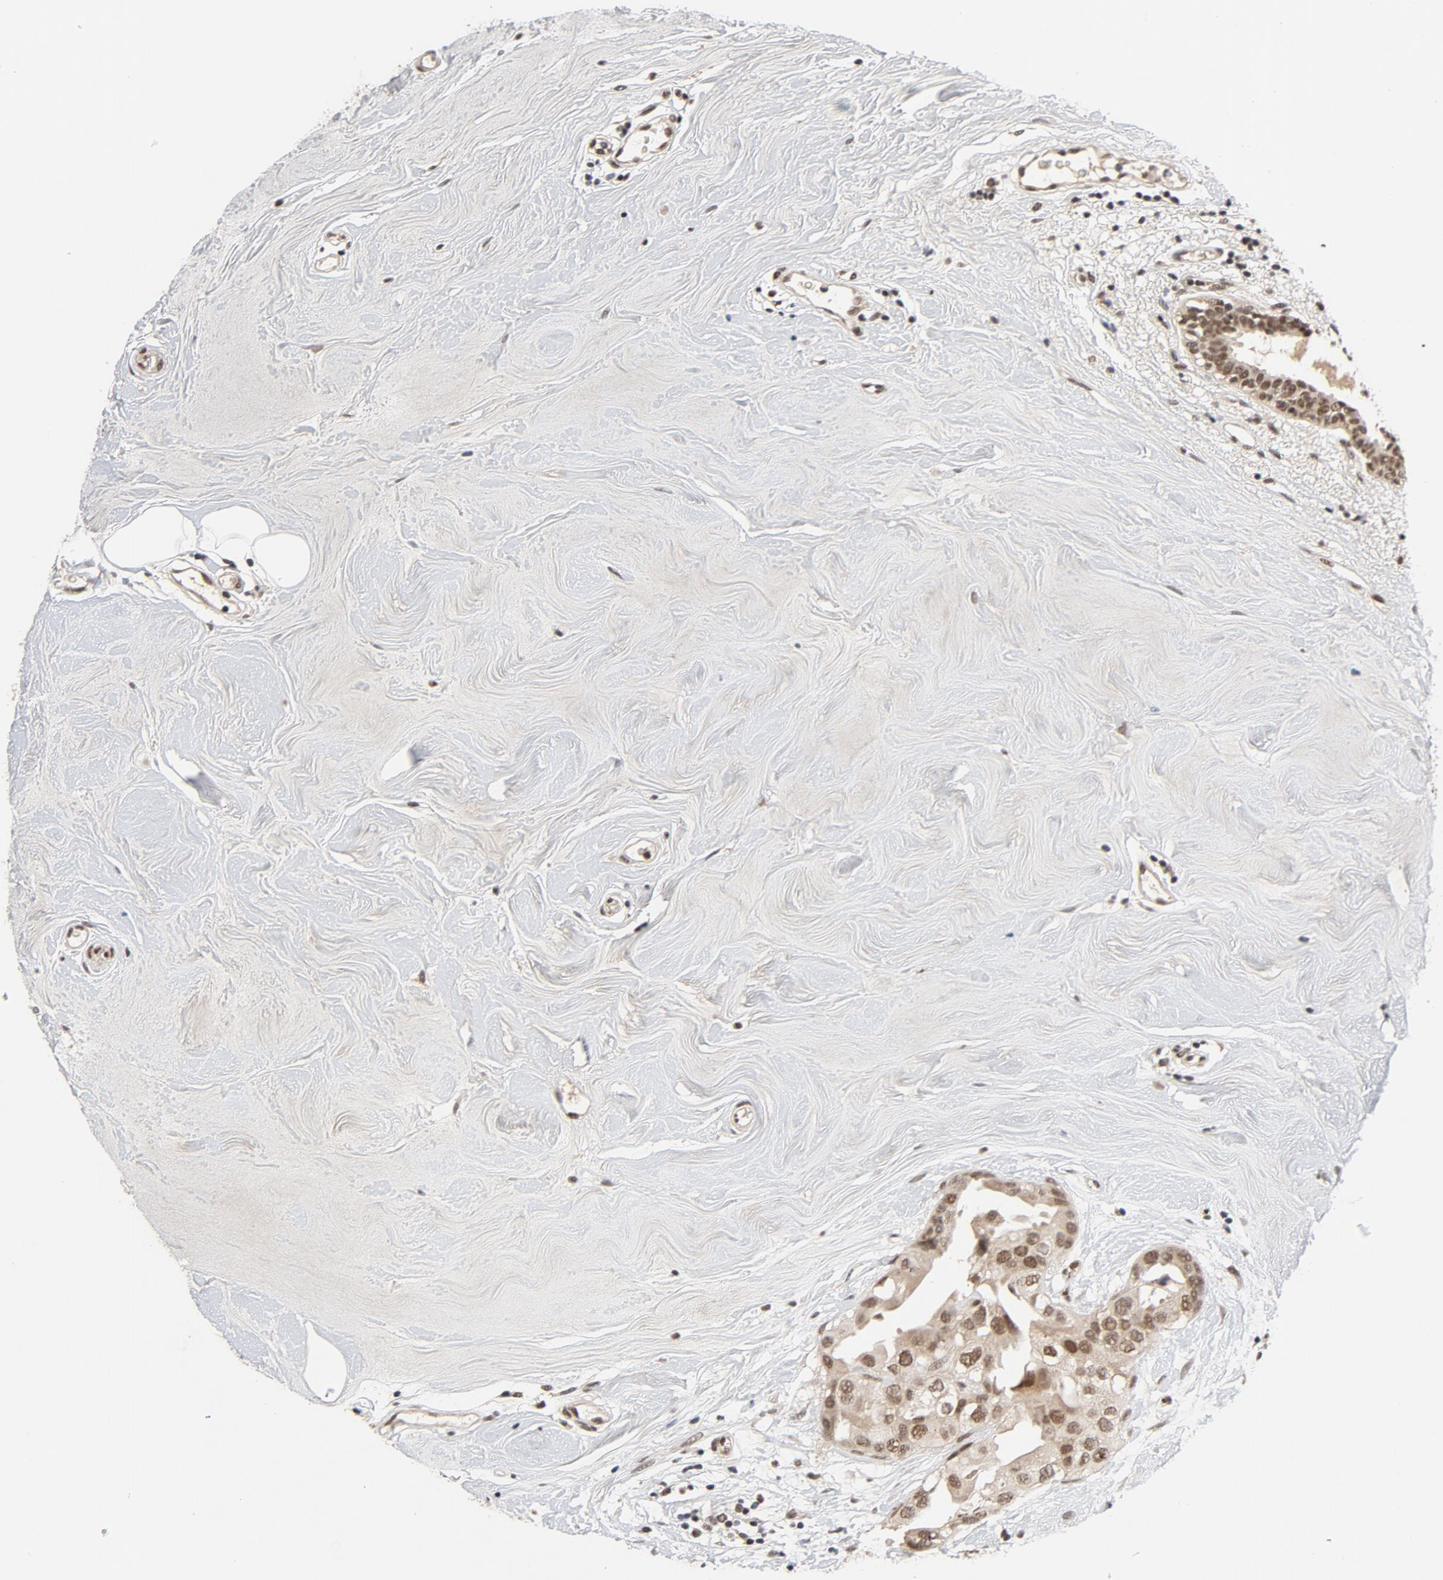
{"staining": {"intensity": "moderate", "quantity": ">75%", "location": "nuclear"}, "tissue": "breast cancer", "cell_type": "Tumor cells", "image_type": "cancer", "snomed": [{"axis": "morphology", "description": "Duct carcinoma"}, {"axis": "topography", "description": "Breast"}], "caption": "This is a photomicrograph of immunohistochemistry (IHC) staining of breast intraductal carcinoma, which shows moderate expression in the nuclear of tumor cells.", "gene": "SMARCD1", "patient": {"sex": "female", "age": 40}}